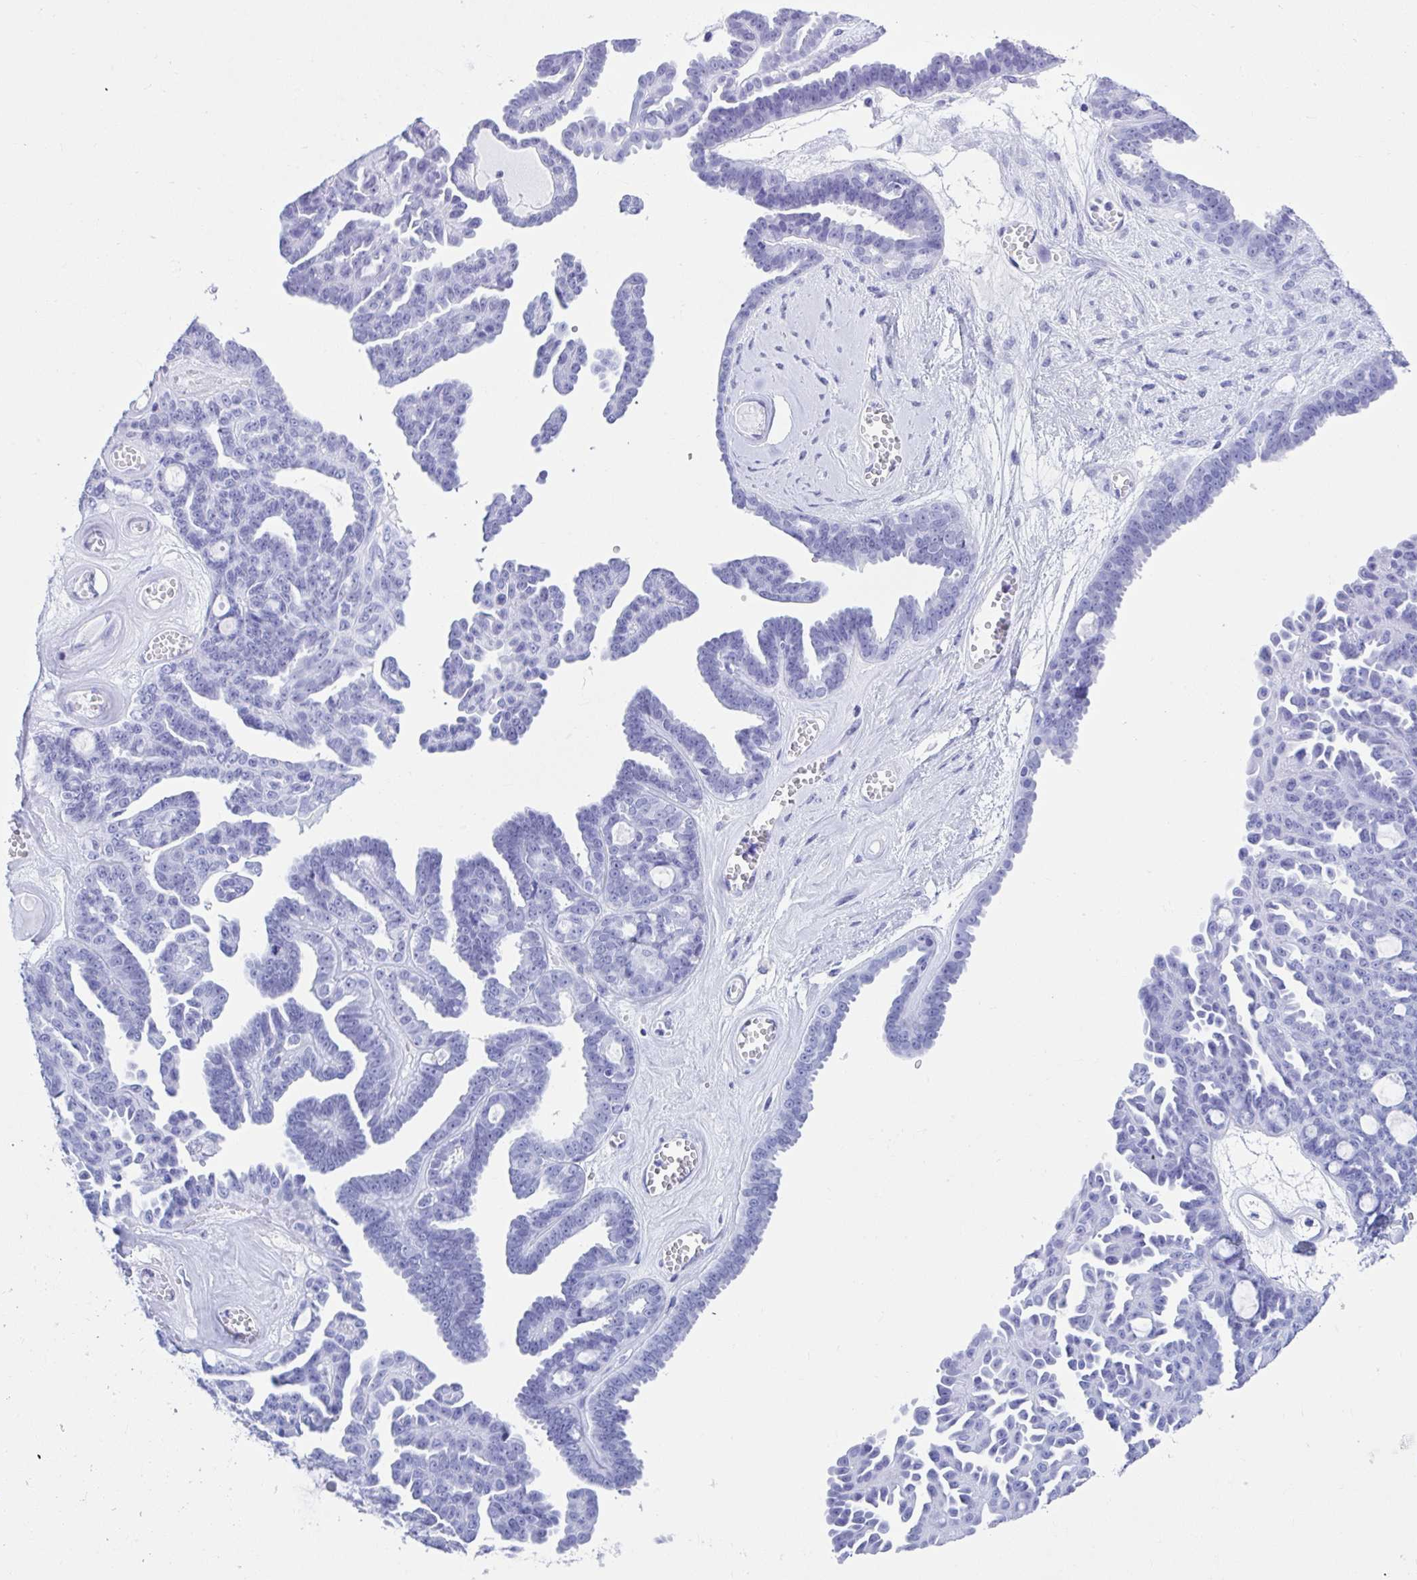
{"staining": {"intensity": "negative", "quantity": "none", "location": "none"}, "tissue": "ovarian cancer", "cell_type": "Tumor cells", "image_type": "cancer", "snomed": [{"axis": "morphology", "description": "Cystadenocarcinoma, serous, NOS"}, {"axis": "topography", "description": "Ovary"}], "caption": "Immunohistochemical staining of ovarian cancer shows no significant staining in tumor cells.", "gene": "THOP1", "patient": {"sex": "female", "age": 71}}